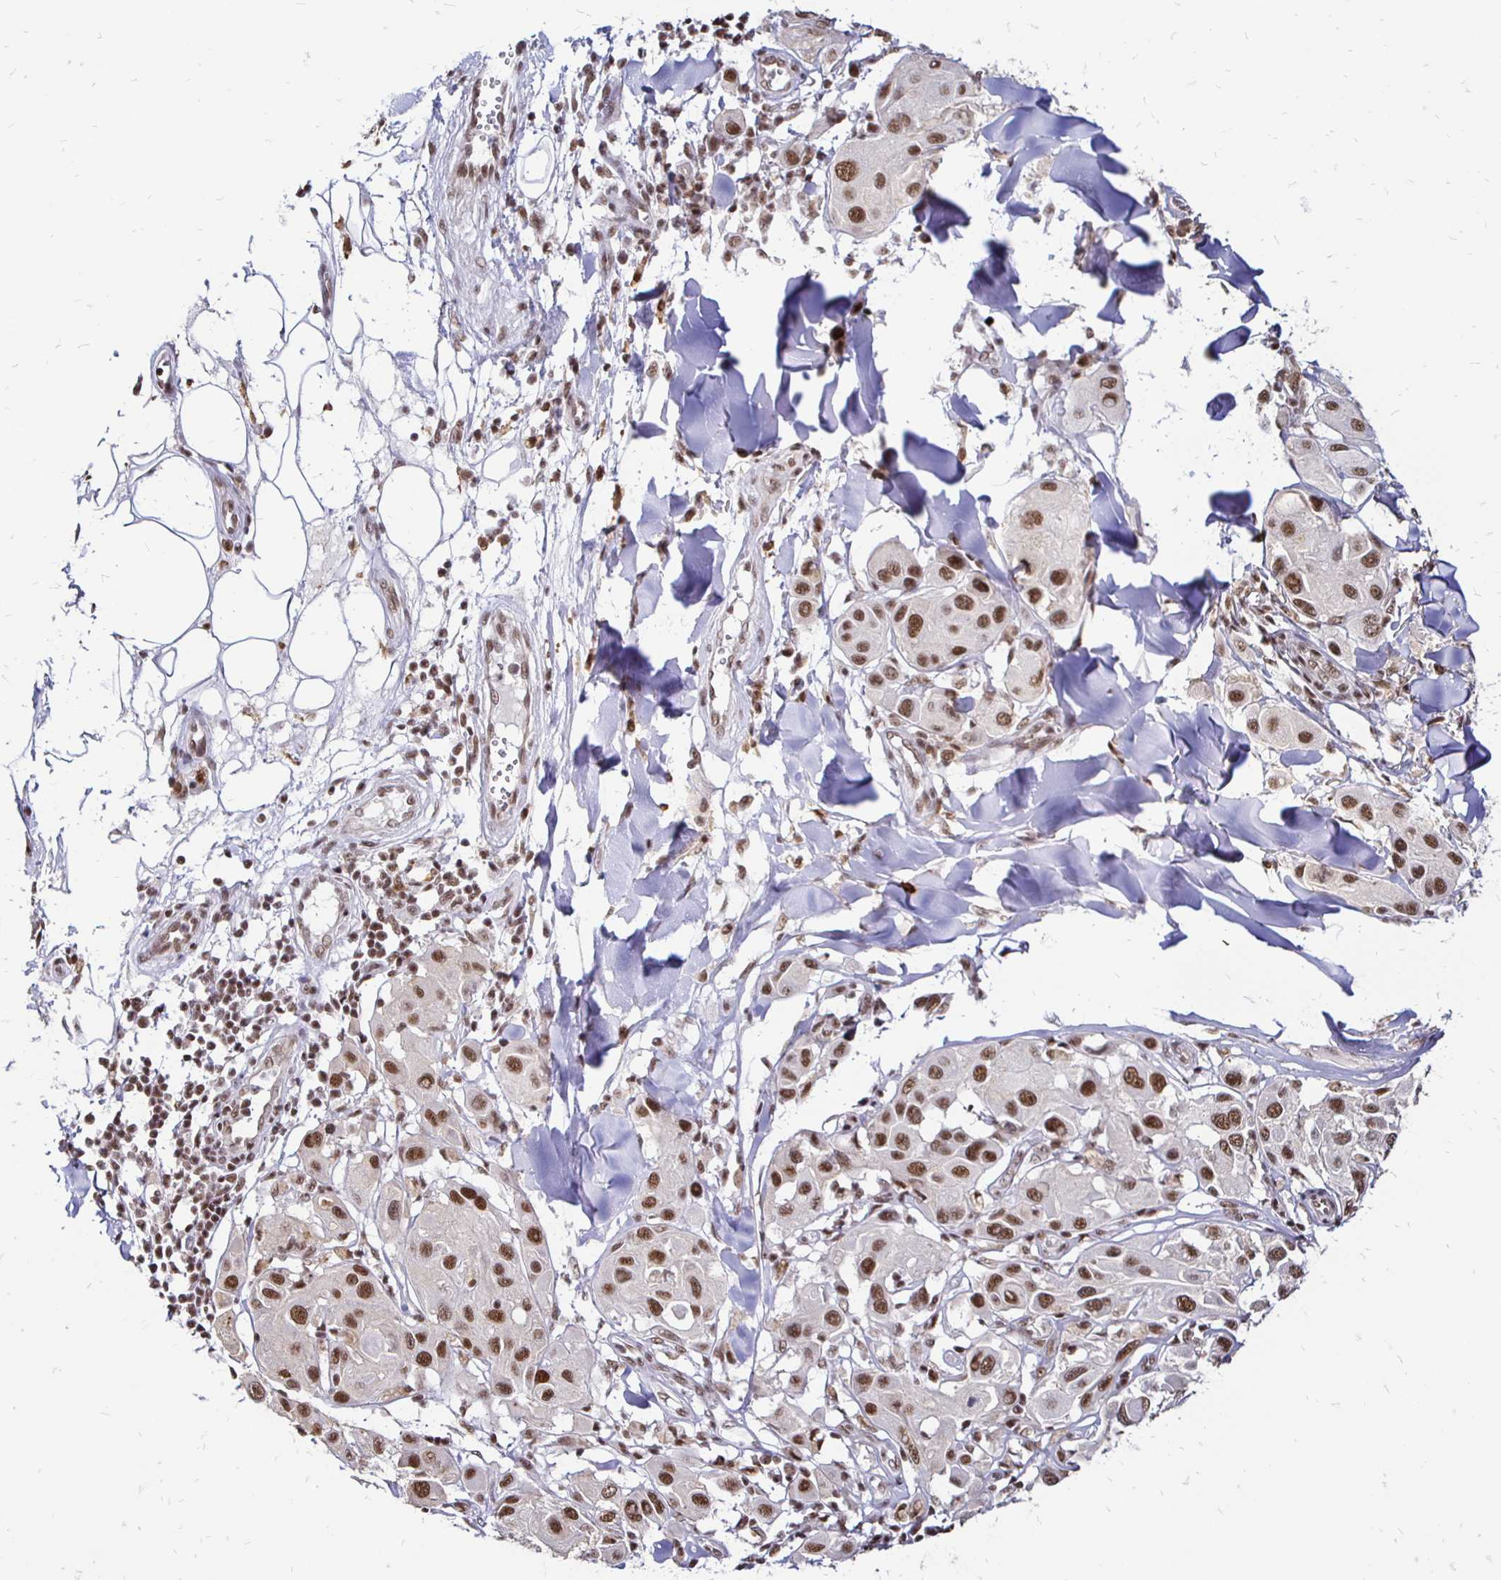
{"staining": {"intensity": "moderate", "quantity": ">75%", "location": "nuclear"}, "tissue": "melanoma", "cell_type": "Tumor cells", "image_type": "cancer", "snomed": [{"axis": "morphology", "description": "Malignant melanoma, Metastatic site"}, {"axis": "topography", "description": "Skin"}], "caption": "A brown stain highlights moderate nuclear staining of a protein in human malignant melanoma (metastatic site) tumor cells.", "gene": "SIN3A", "patient": {"sex": "male", "age": 41}}